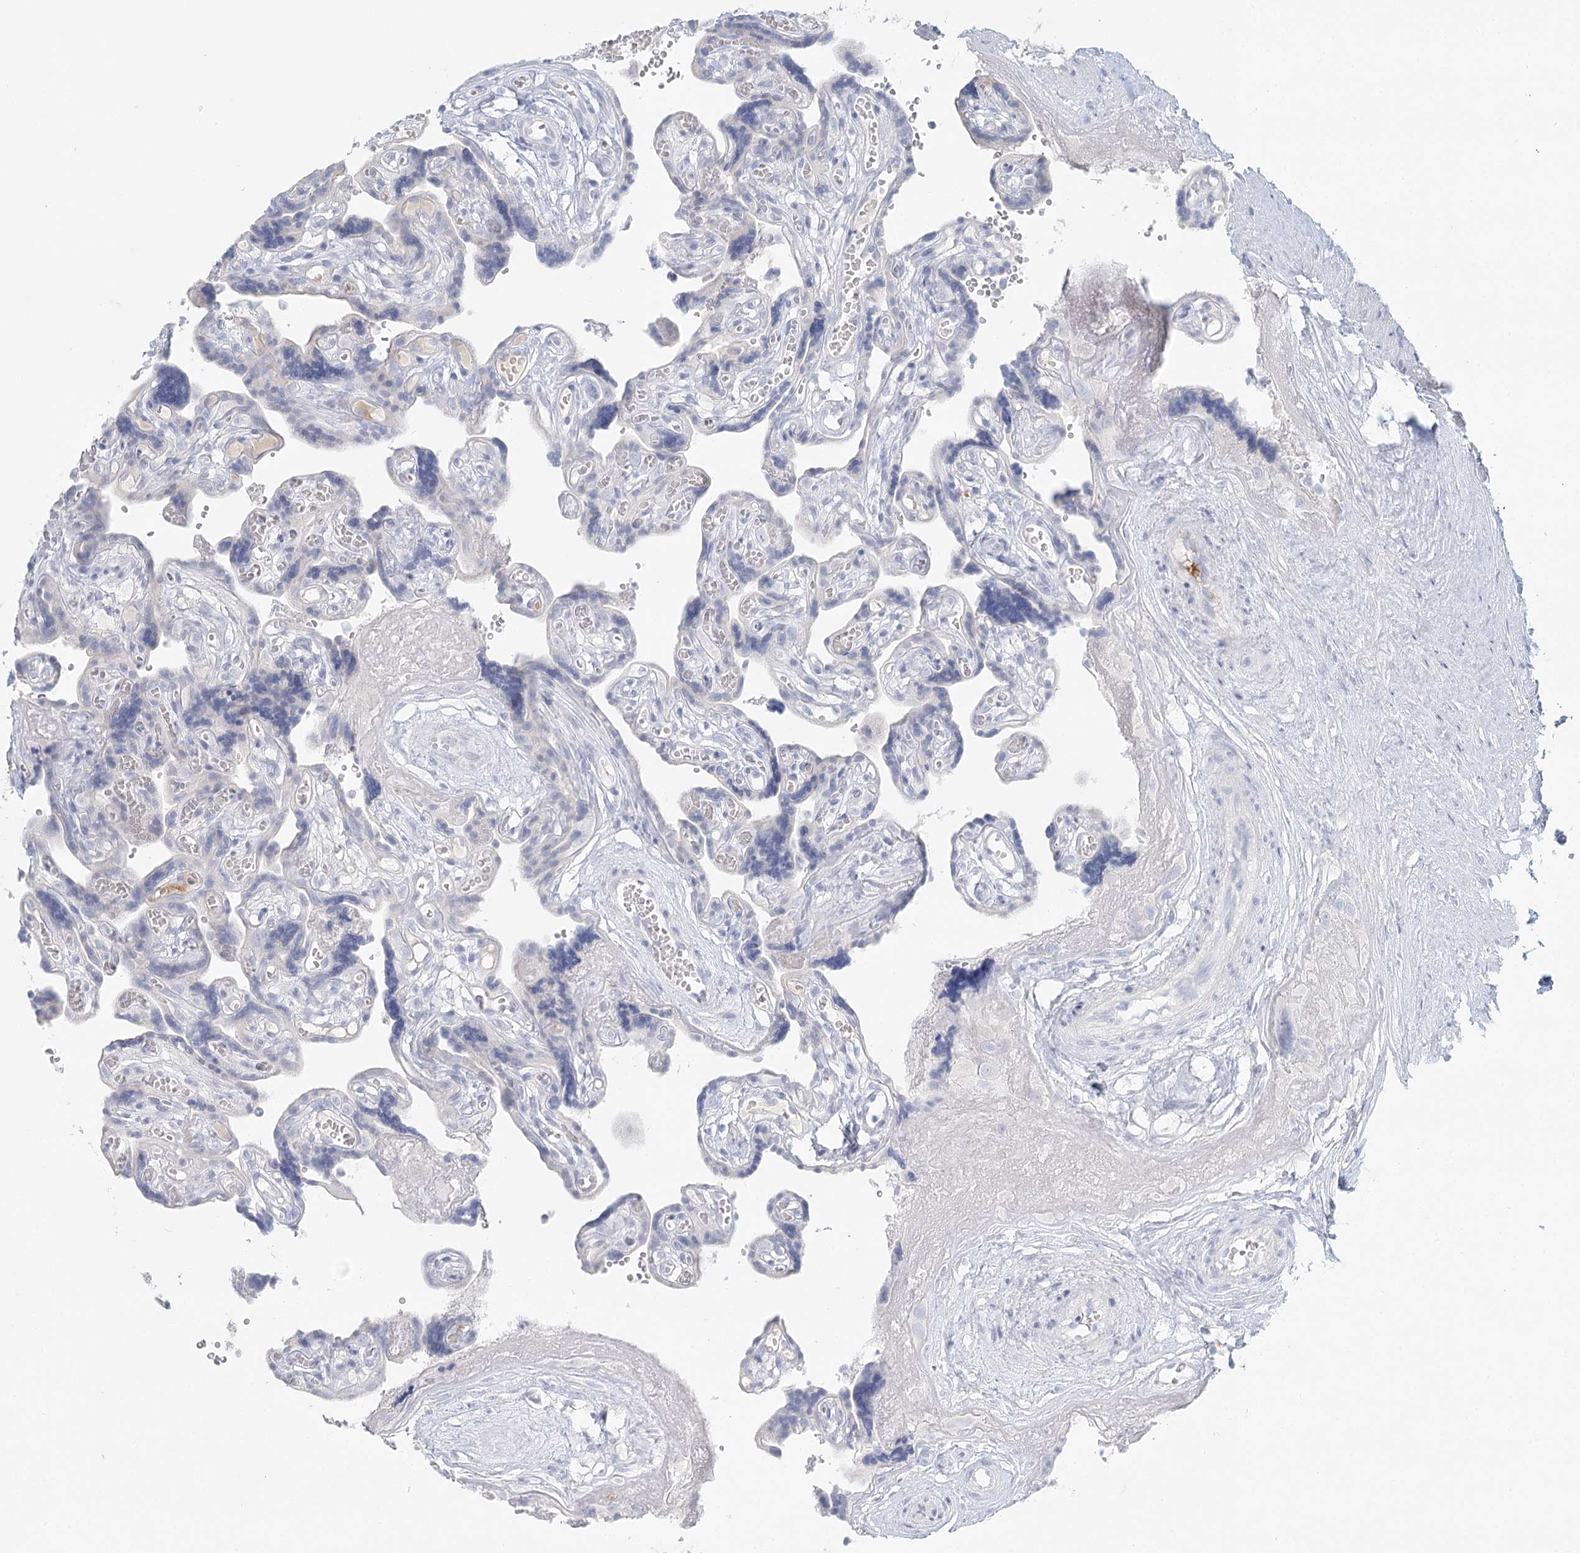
{"staining": {"intensity": "negative", "quantity": "none", "location": "none"}, "tissue": "placenta", "cell_type": "Trophoblastic cells", "image_type": "normal", "snomed": [{"axis": "morphology", "description": "Normal tissue, NOS"}, {"axis": "topography", "description": "Placenta"}], "caption": "Immunohistochemistry (IHC) histopathology image of normal placenta: human placenta stained with DAB exhibits no significant protein expression in trophoblastic cells. The staining was performed using DAB to visualize the protein expression in brown, while the nuclei were stained in blue with hematoxylin (Magnification: 20x).", "gene": "DMGDH", "patient": {"sex": "female", "age": 30}}